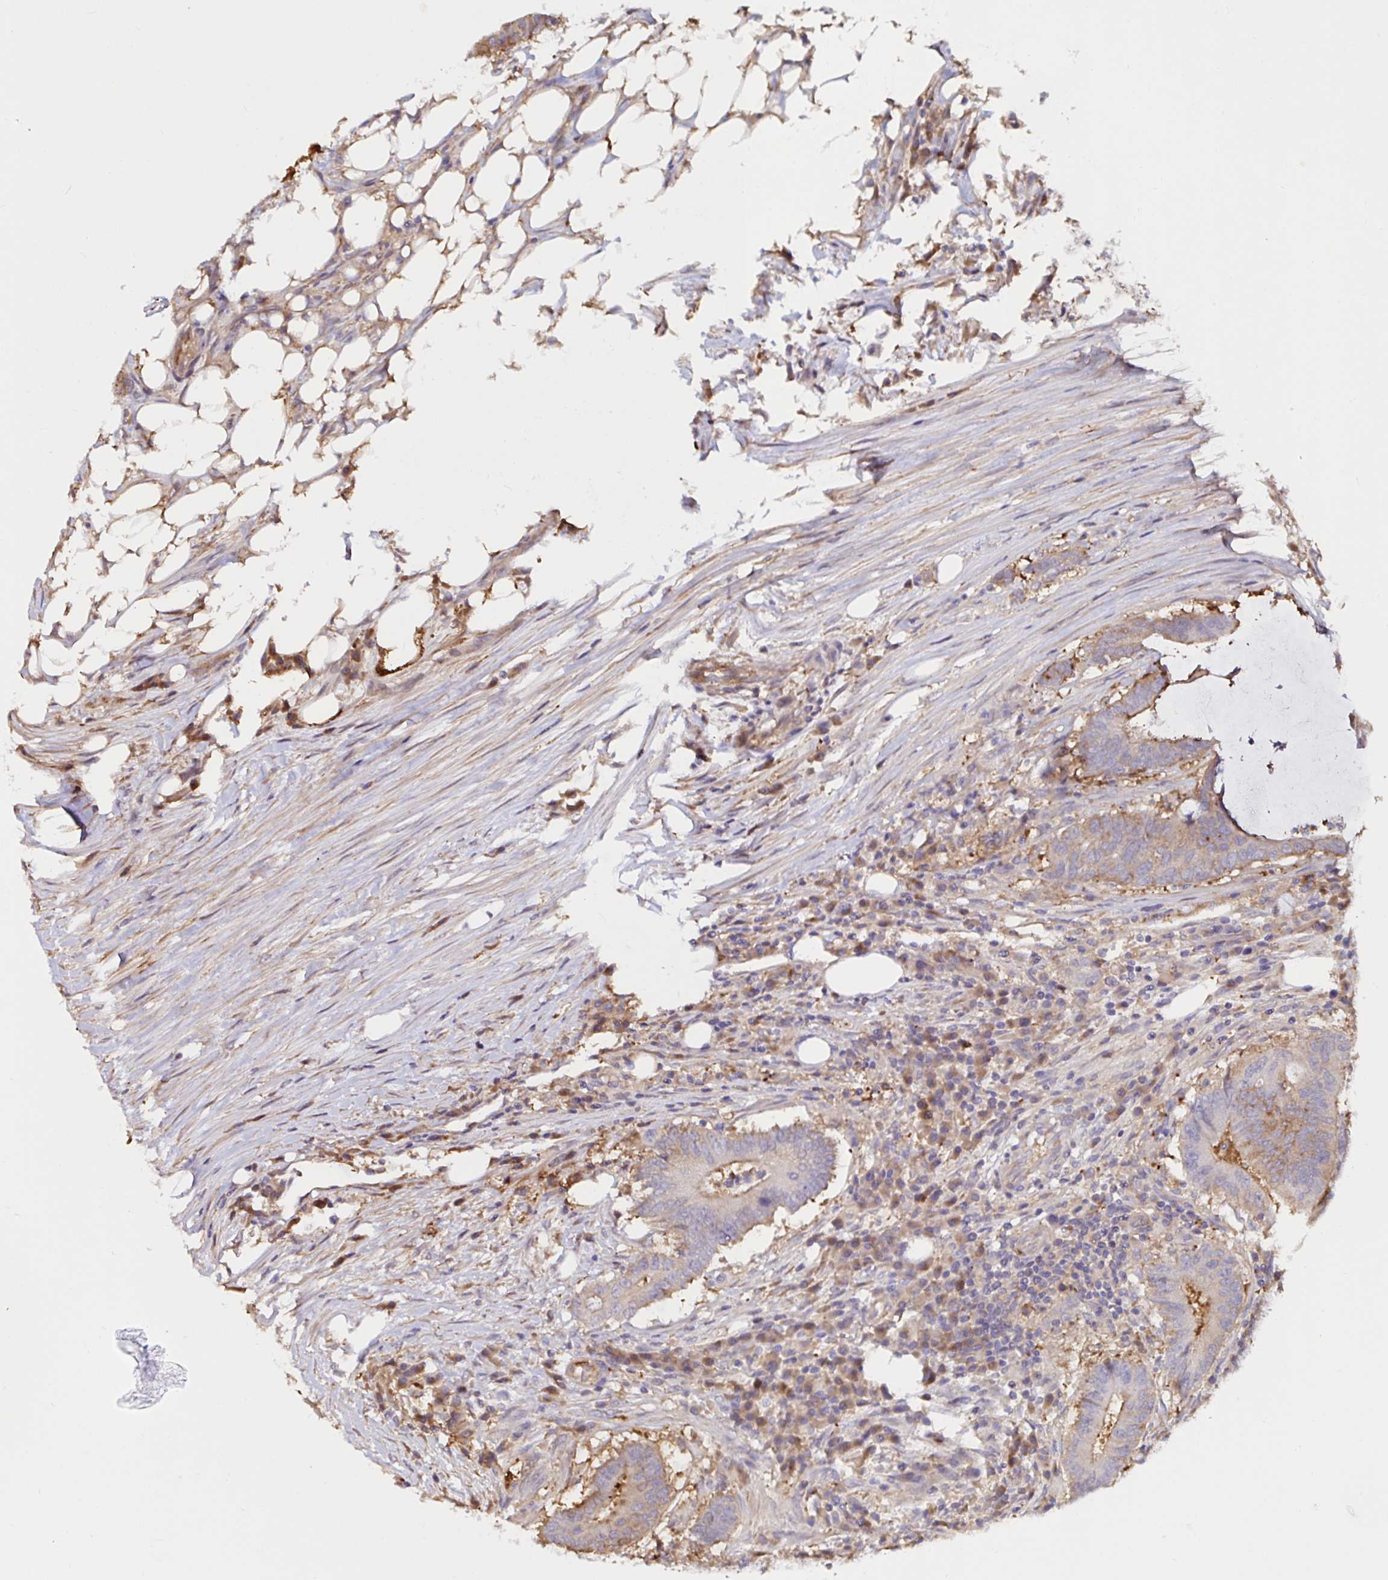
{"staining": {"intensity": "moderate", "quantity": "25%-75%", "location": "cytoplasmic/membranous"}, "tissue": "colorectal cancer", "cell_type": "Tumor cells", "image_type": "cancer", "snomed": [{"axis": "morphology", "description": "Adenocarcinoma, NOS"}, {"axis": "topography", "description": "Colon"}], "caption": "A medium amount of moderate cytoplasmic/membranous staining is appreciated in approximately 25%-75% of tumor cells in colorectal cancer (adenocarcinoma) tissue.", "gene": "RSRP1", "patient": {"sex": "female", "age": 43}}